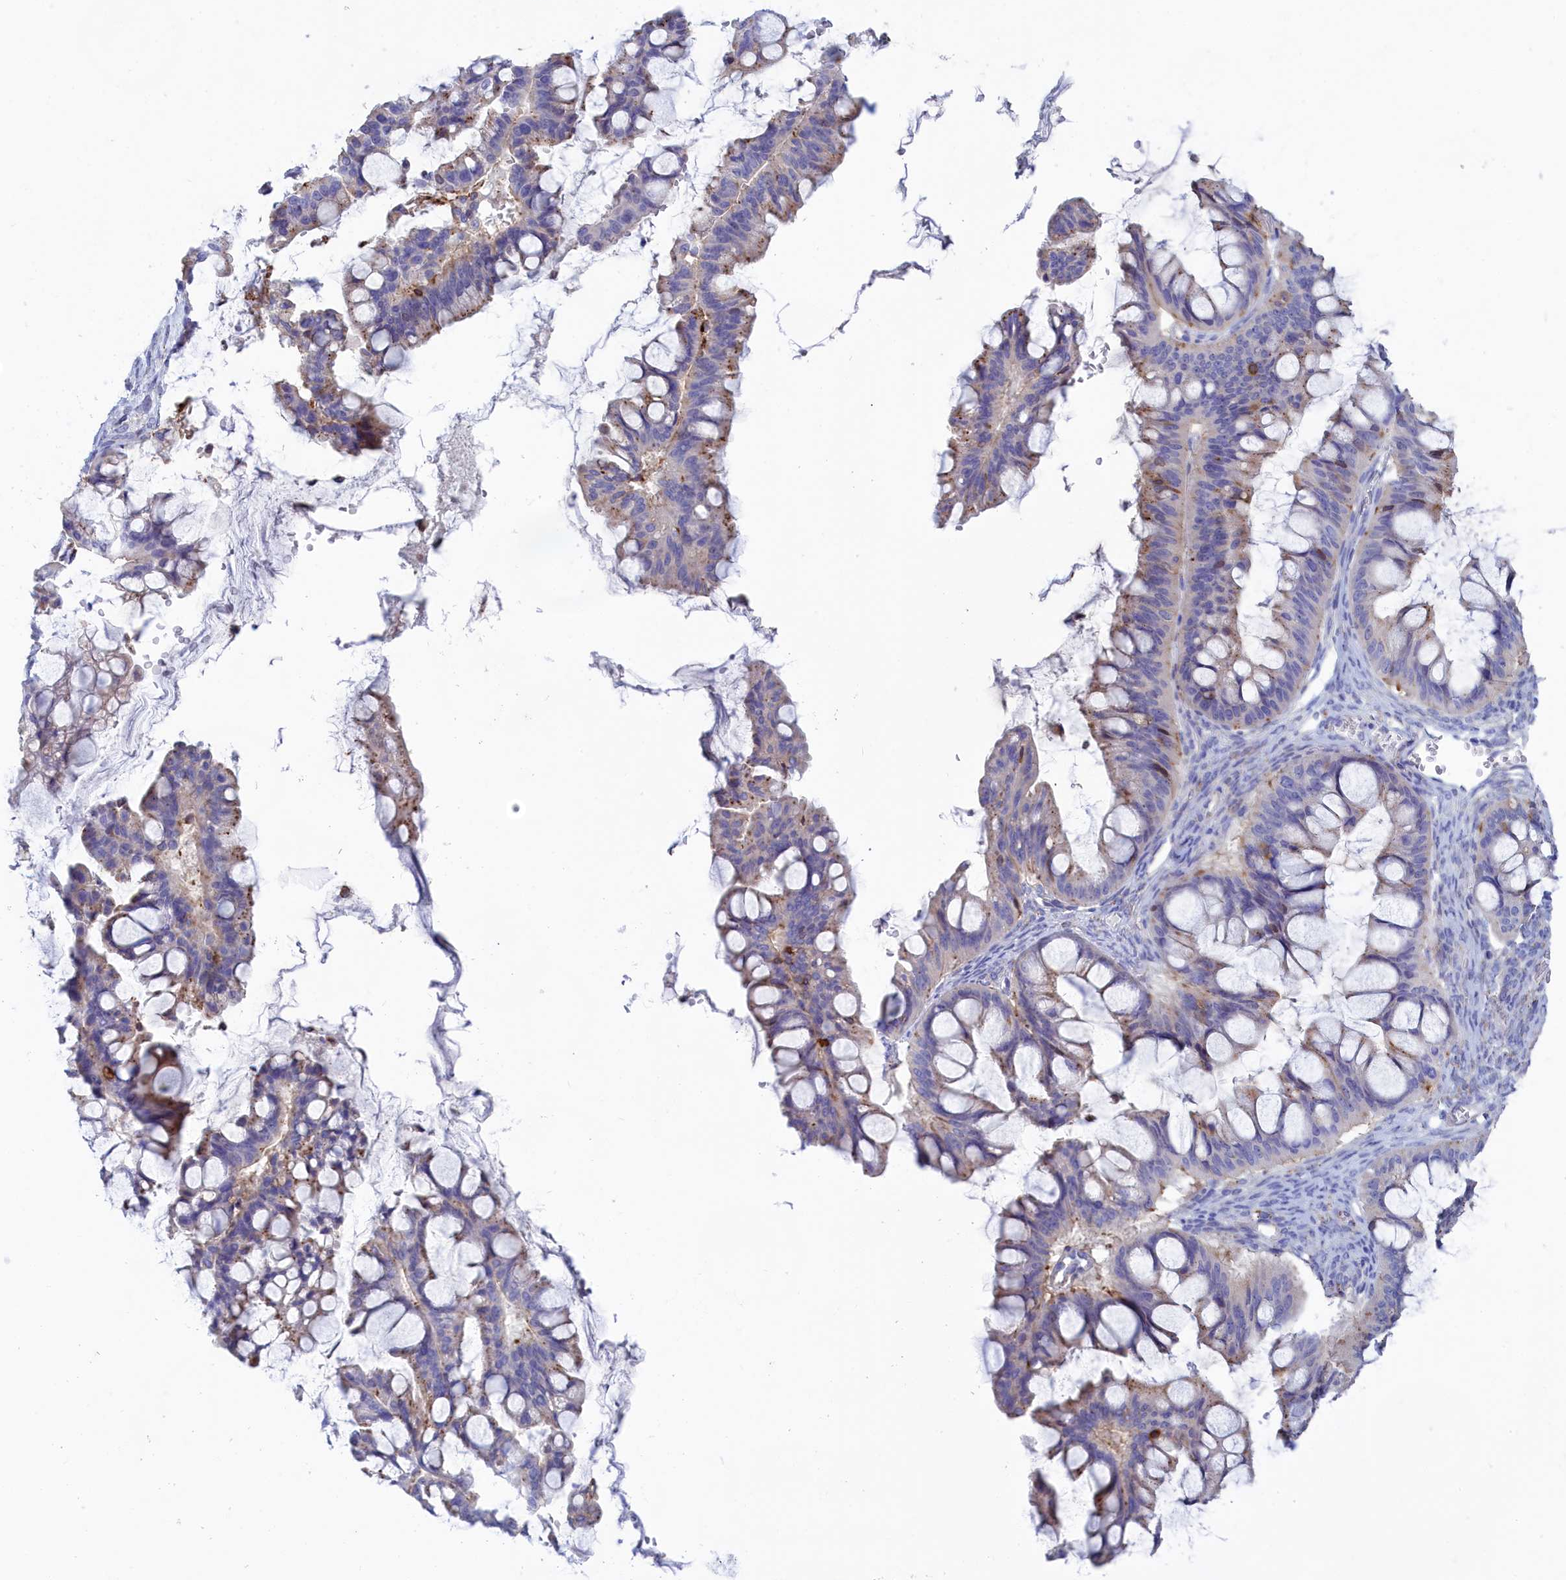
{"staining": {"intensity": "moderate", "quantity": "<25%", "location": "cytoplasmic/membranous"}, "tissue": "ovarian cancer", "cell_type": "Tumor cells", "image_type": "cancer", "snomed": [{"axis": "morphology", "description": "Cystadenocarcinoma, mucinous, NOS"}, {"axis": "topography", "description": "Ovary"}], "caption": "Tumor cells reveal low levels of moderate cytoplasmic/membranous staining in about <25% of cells in human mucinous cystadenocarcinoma (ovarian). The staining was performed using DAB to visualize the protein expression in brown, while the nuclei were stained in blue with hematoxylin (Magnification: 20x).", "gene": "WDR6", "patient": {"sex": "female", "age": 73}}